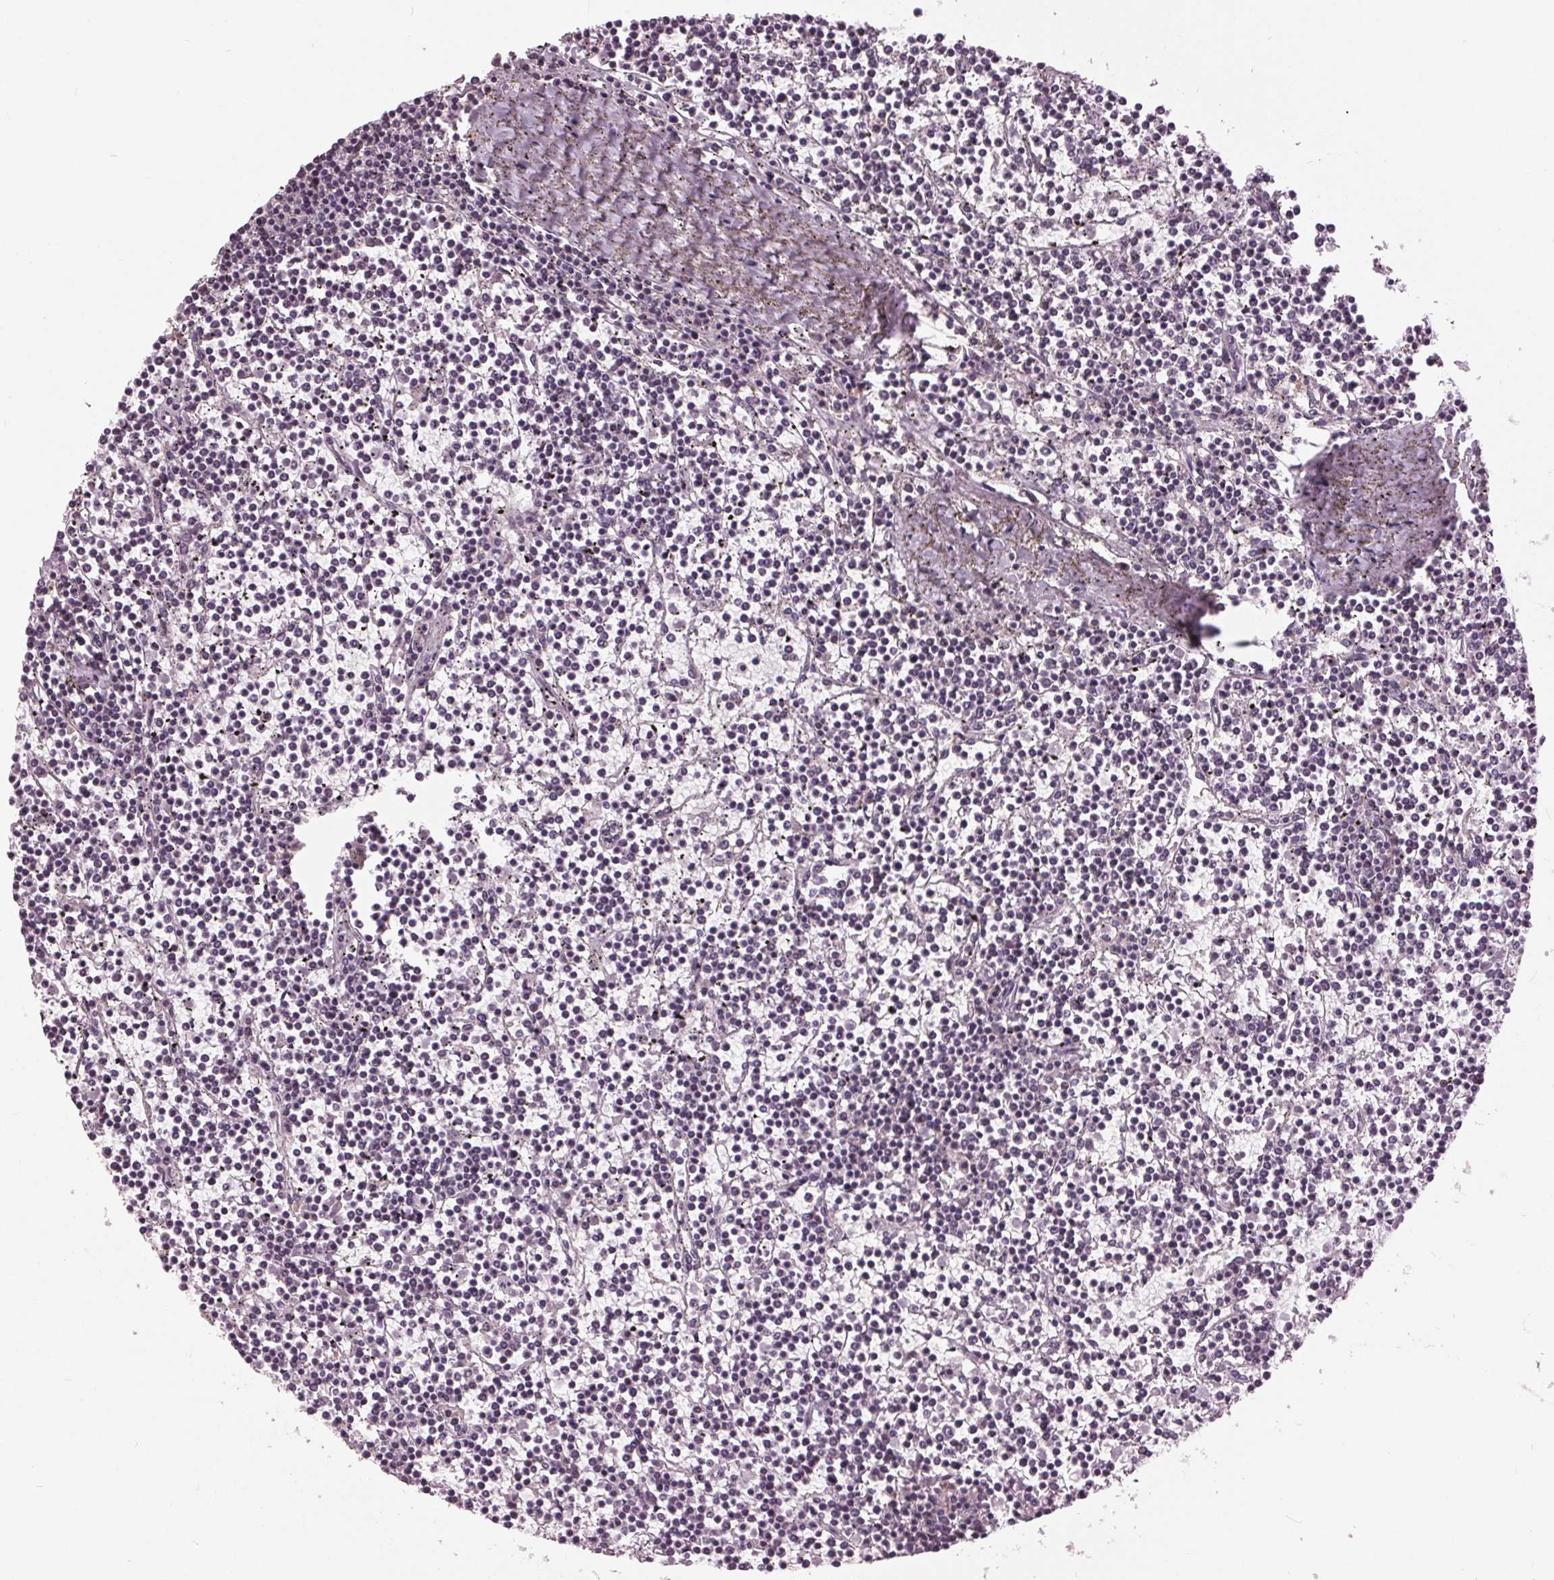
{"staining": {"intensity": "negative", "quantity": "none", "location": "none"}, "tissue": "lymphoma", "cell_type": "Tumor cells", "image_type": "cancer", "snomed": [{"axis": "morphology", "description": "Malignant lymphoma, non-Hodgkin's type, Low grade"}, {"axis": "topography", "description": "Spleen"}], "caption": "Immunohistochemical staining of malignant lymphoma, non-Hodgkin's type (low-grade) demonstrates no significant staining in tumor cells.", "gene": "SIGLEC6", "patient": {"sex": "female", "age": 19}}